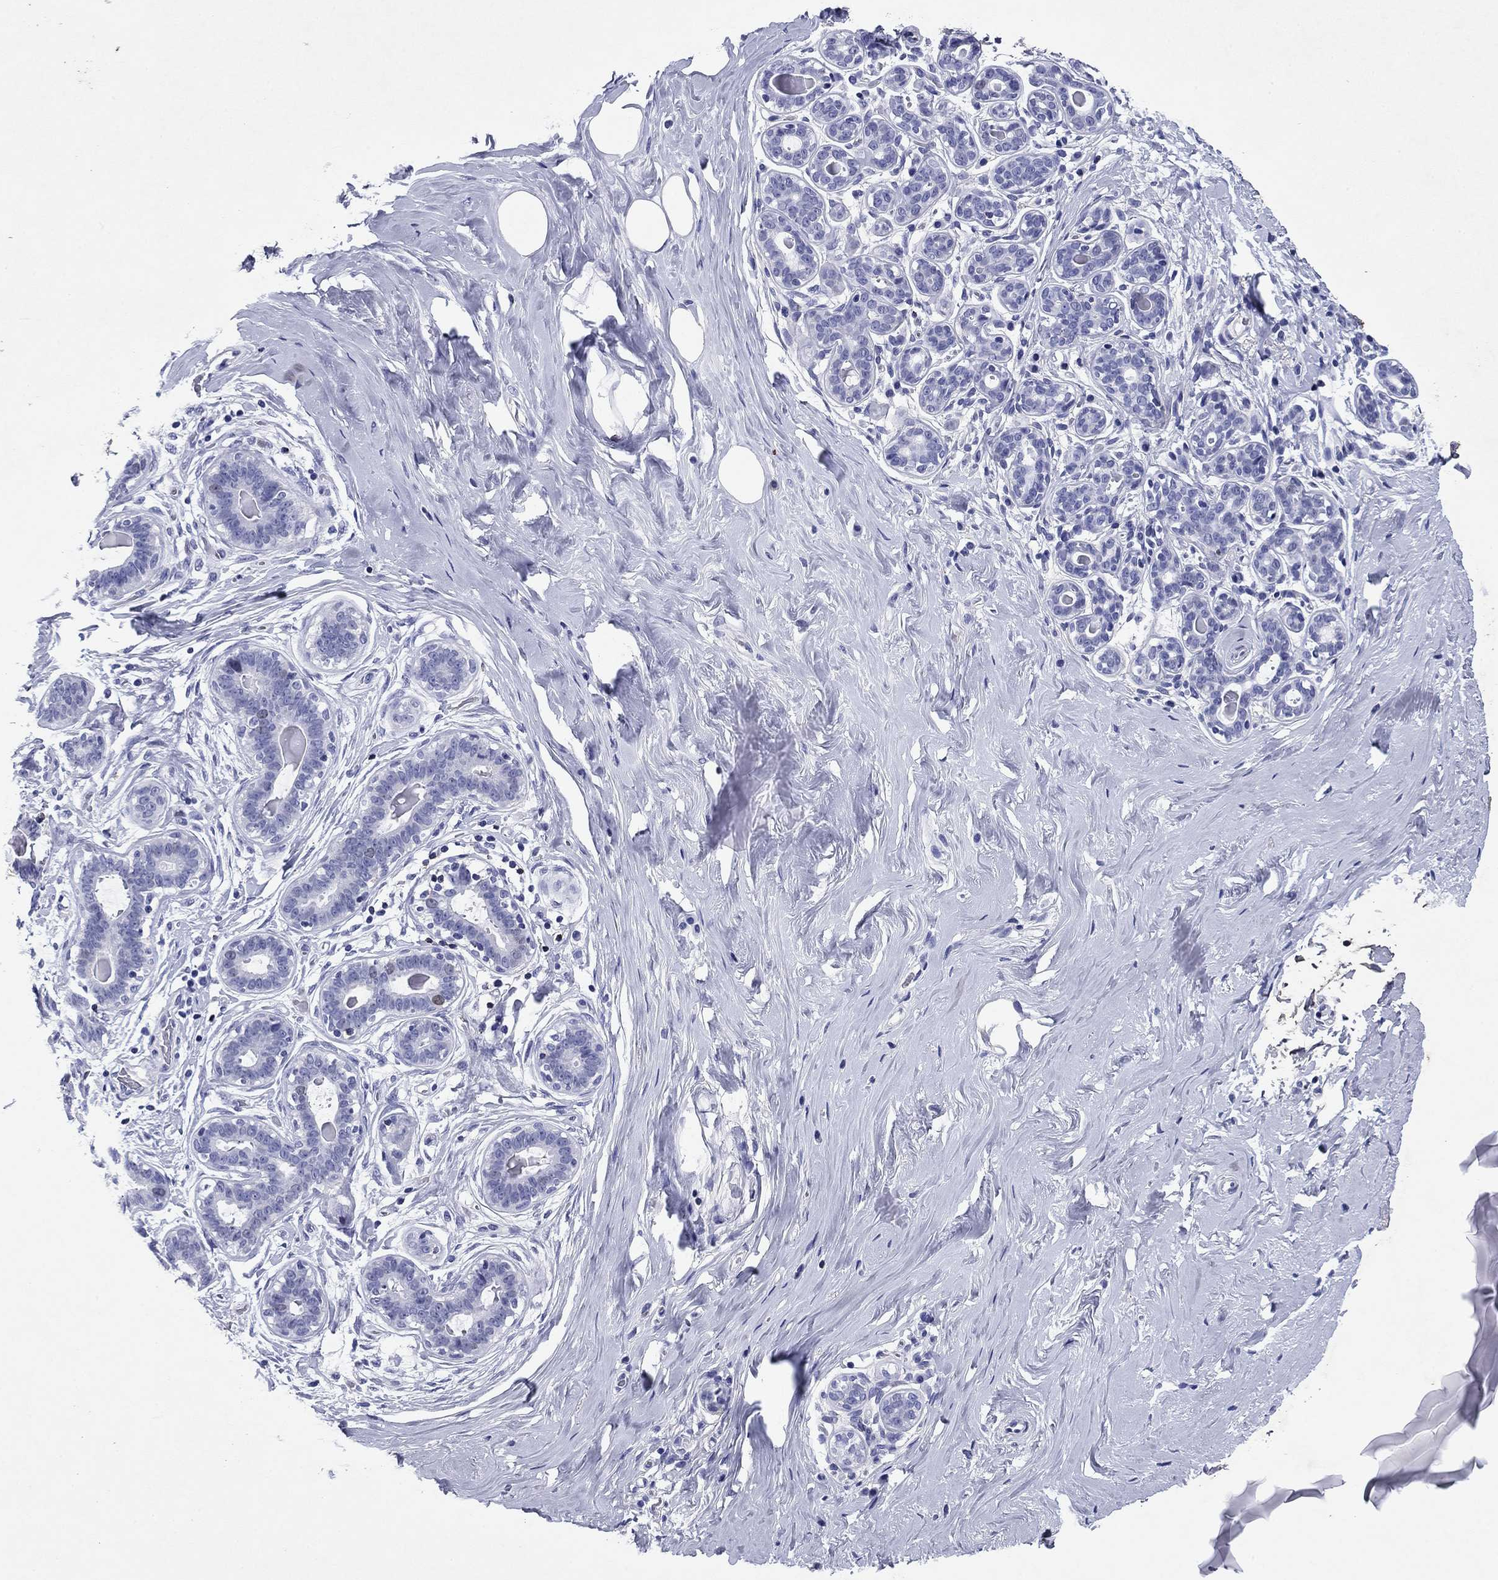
{"staining": {"intensity": "negative", "quantity": "none", "location": "none"}, "tissue": "breast", "cell_type": "Adipocytes", "image_type": "normal", "snomed": [{"axis": "morphology", "description": "Normal tissue, NOS"}, {"axis": "topography", "description": "Skin"}, {"axis": "topography", "description": "Breast"}], "caption": "Adipocytes are negative for brown protein staining in unremarkable breast. Brightfield microscopy of immunohistochemistry stained with DAB (3,3'-diaminobenzidine) (brown) and hematoxylin (blue), captured at high magnification.", "gene": "GZMK", "patient": {"sex": "female", "age": 43}}